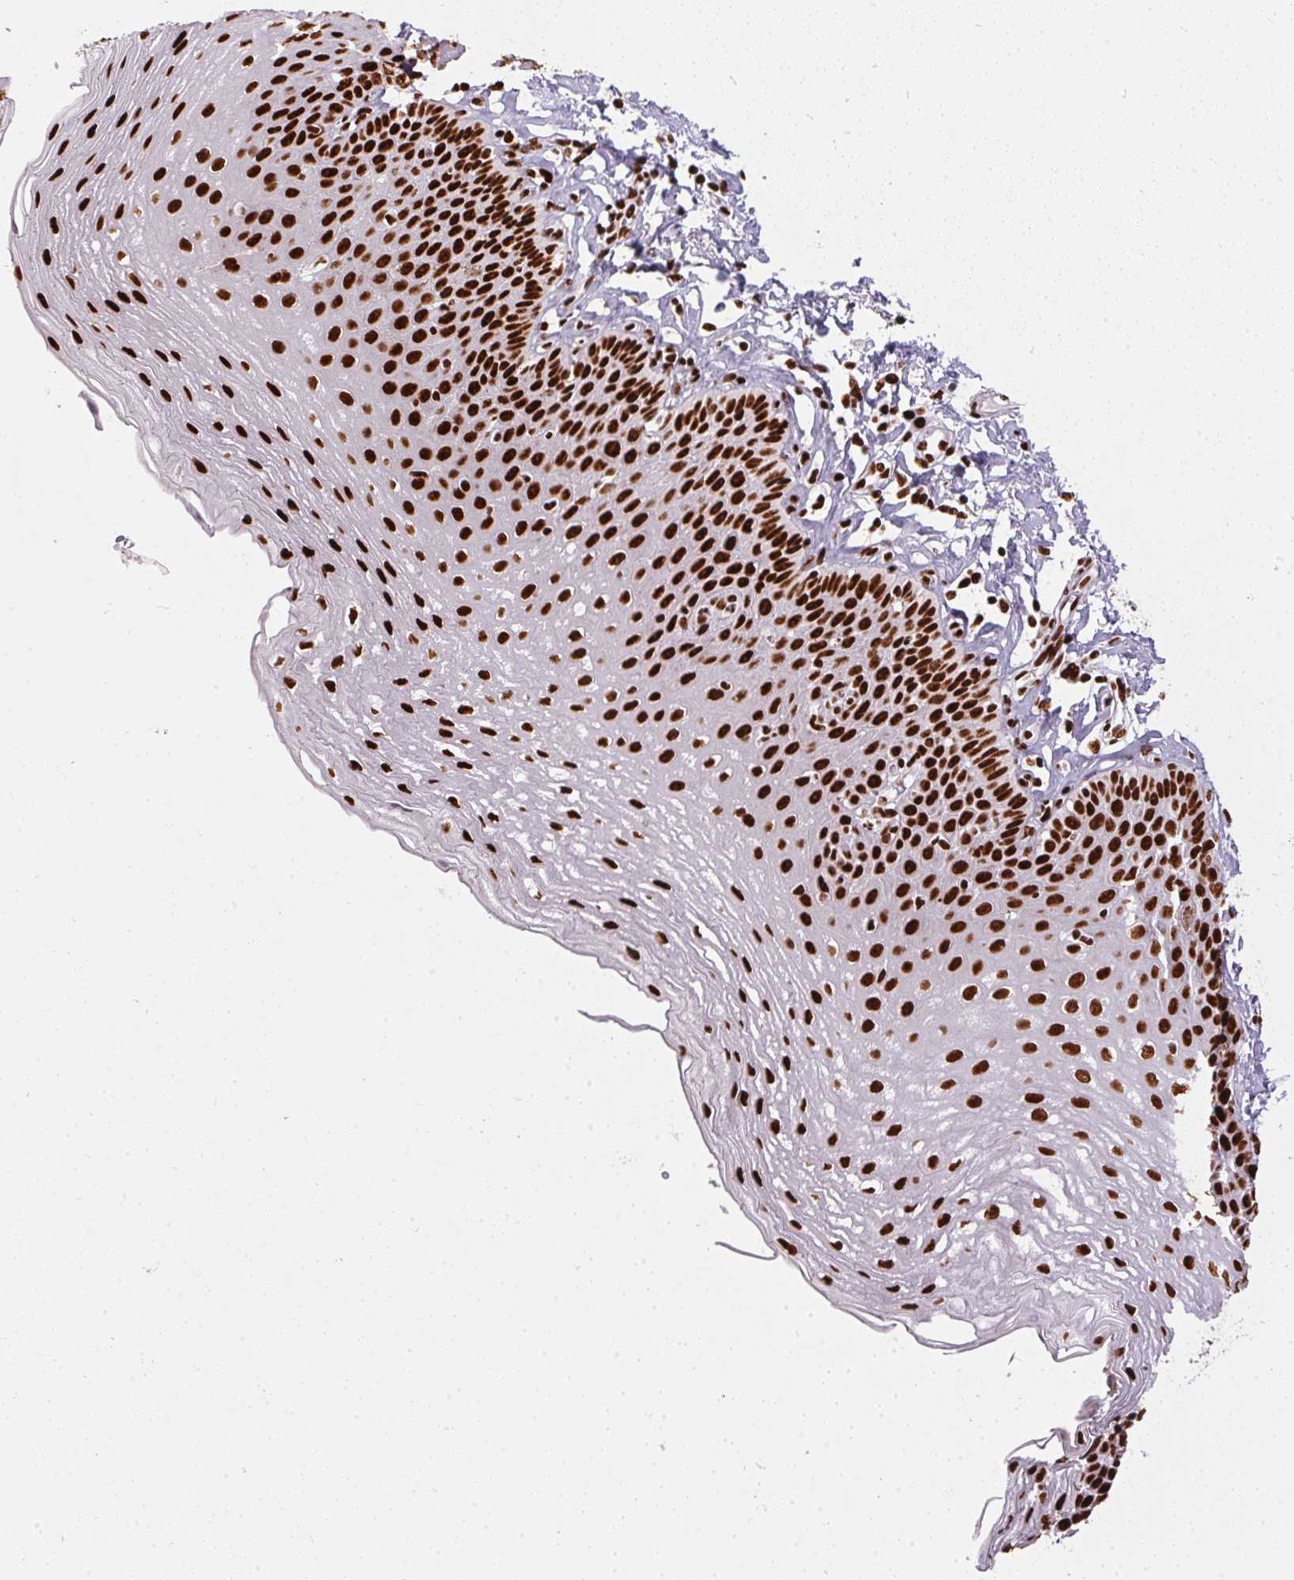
{"staining": {"intensity": "strong", "quantity": ">75%", "location": "nuclear"}, "tissue": "esophagus", "cell_type": "Squamous epithelial cells", "image_type": "normal", "snomed": [{"axis": "morphology", "description": "Normal tissue, NOS"}, {"axis": "topography", "description": "Esophagus"}], "caption": "A brown stain labels strong nuclear expression of a protein in squamous epithelial cells of benign human esophagus.", "gene": "PAGE3", "patient": {"sex": "female", "age": 81}}